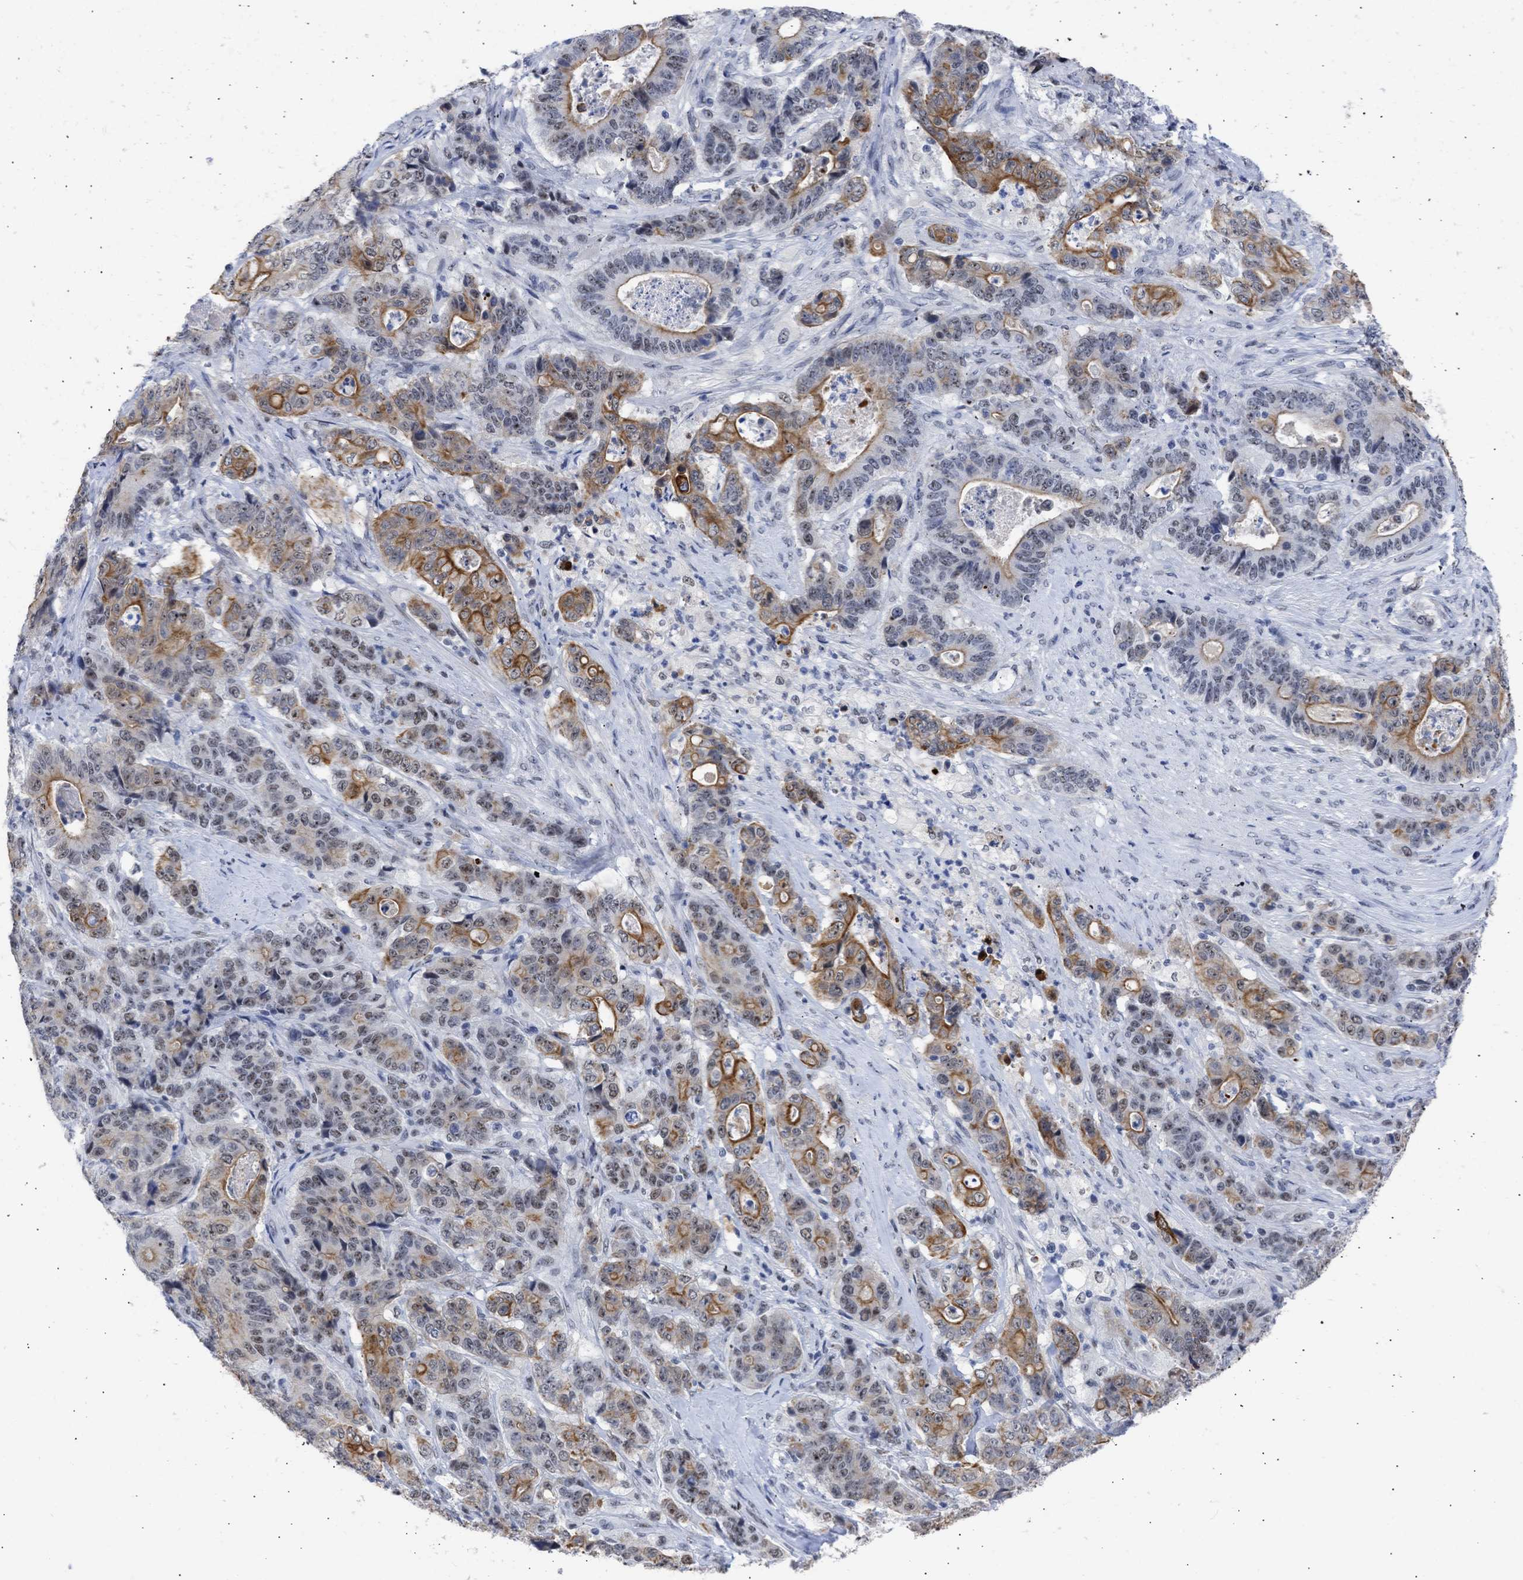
{"staining": {"intensity": "moderate", "quantity": ">75%", "location": "cytoplasmic/membranous,nuclear"}, "tissue": "stomach cancer", "cell_type": "Tumor cells", "image_type": "cancer", "snomed": [{"axis": "morphology", "description": "Adenocarcinoma, NOS"}, {"axis": "topography", "description": "Stomach"}], "caption": "Stomach cancer (adenocarcinoma) was stained to show a protein in brown. There is medium levels of moderate cytoplasmic/membranous and nuclear expression in about >75% of tumor cells. The staining was performed using DAB (3,3'-diaminobenzidine) to visualize the protein expression in brown, while the nuclei were stained in blue with hematoxylin (Magnification: 20x).", "gene": "DDX41", "patient": {"sex": "female", "age": 73}}